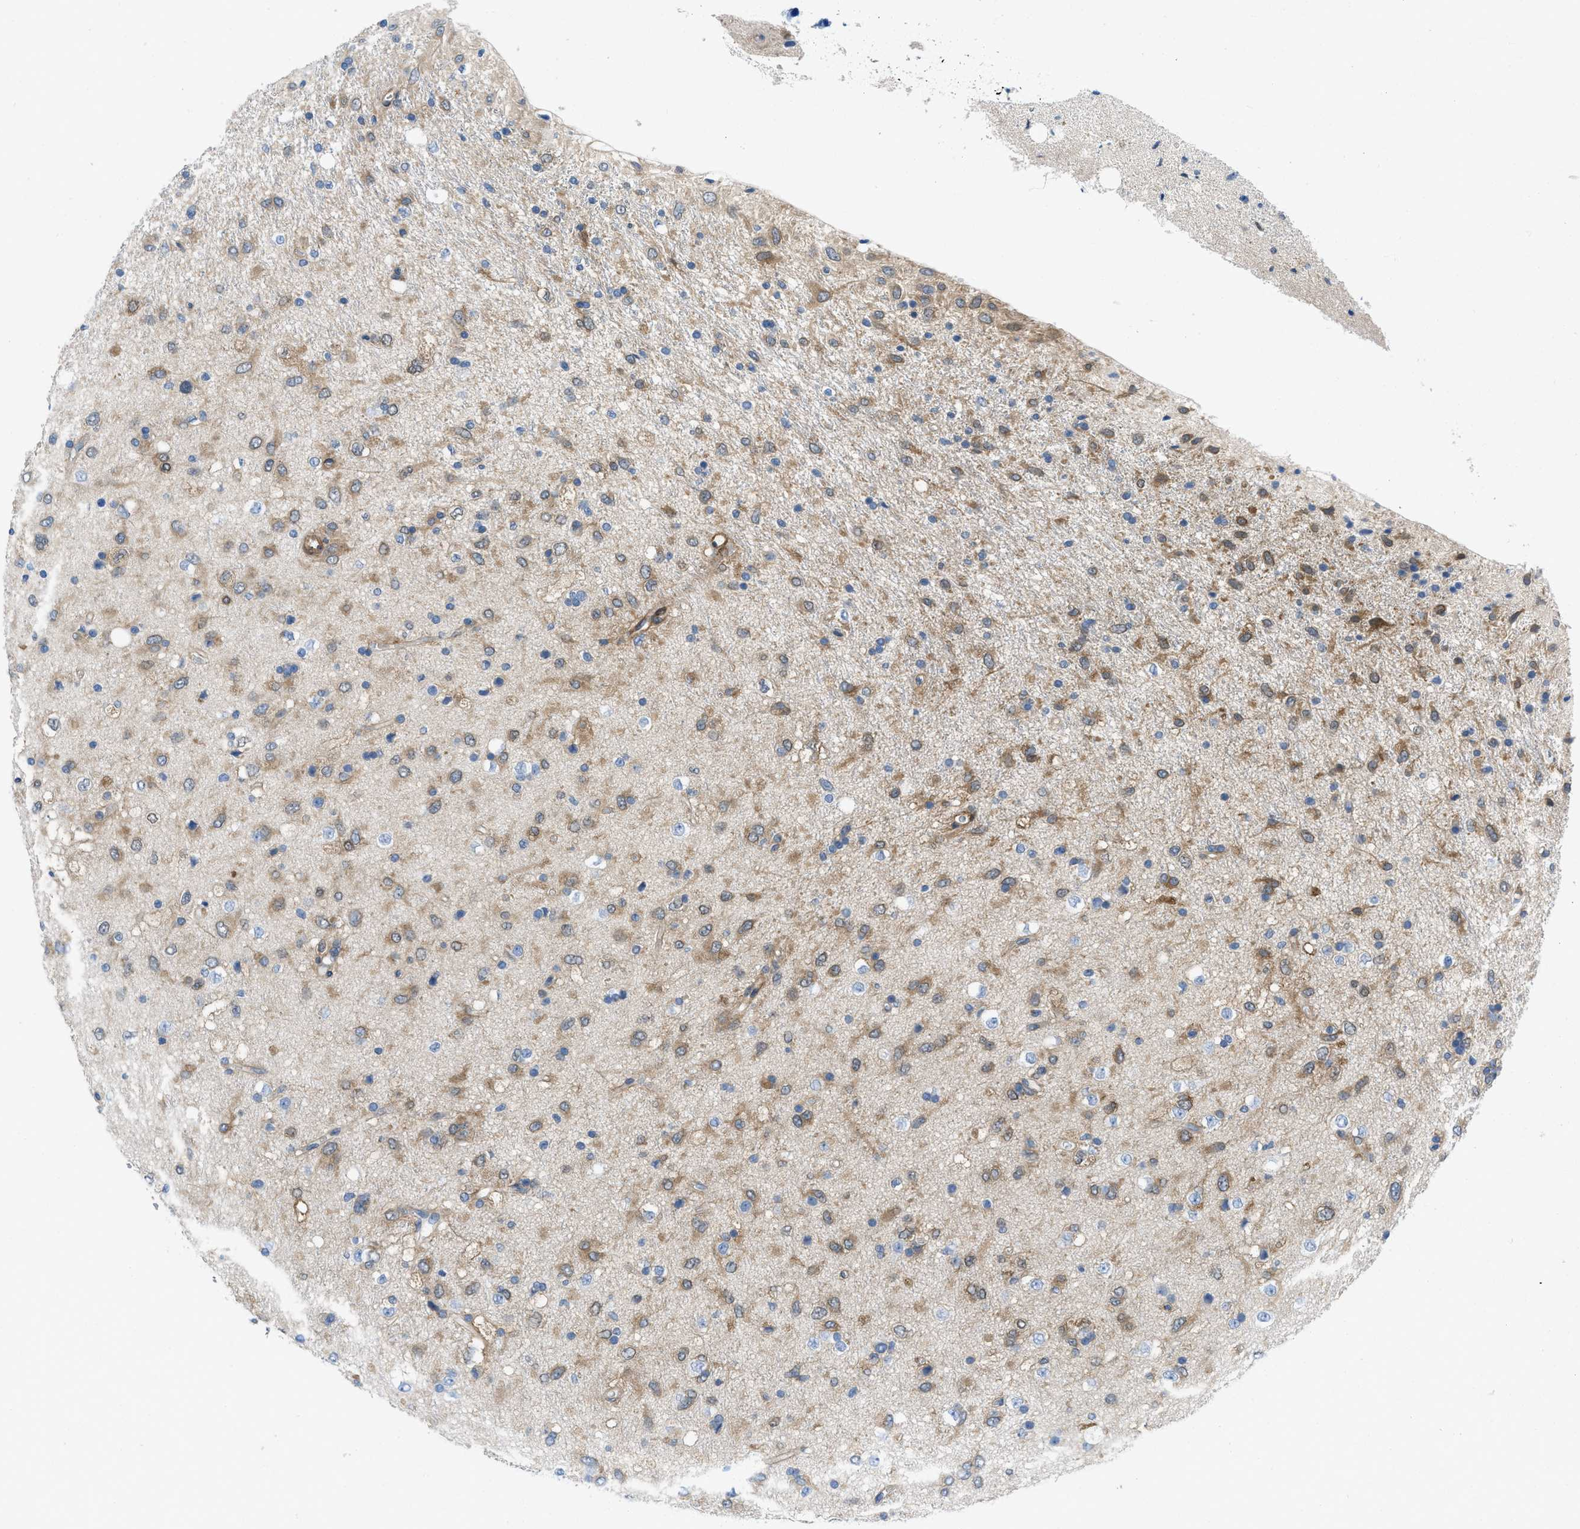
{"staining": {"intensity": "weak", "quantity": "25%-75%", "location": "cytoplasmic/membranous"}, "tissue": "glioma", "cell_type": "Tumor cells", "image_type": "cancer", "snomed": [{"axis": "morphology", "description": "Glioma, malignant, Low grade"}, {"axis": "topography", "description": "Brain"}], "caption": "DAB immunohistochemical staining of low-grade glioma (malignant) displays weak cytoplasmic/membranous protein positivity in approximately 25%-75% of tumor cells. The protein is shown in brown color, while the nuclei are stained blue.", "gene": "PDLIM5", "patient": {"sex": "male", "age": 77}}